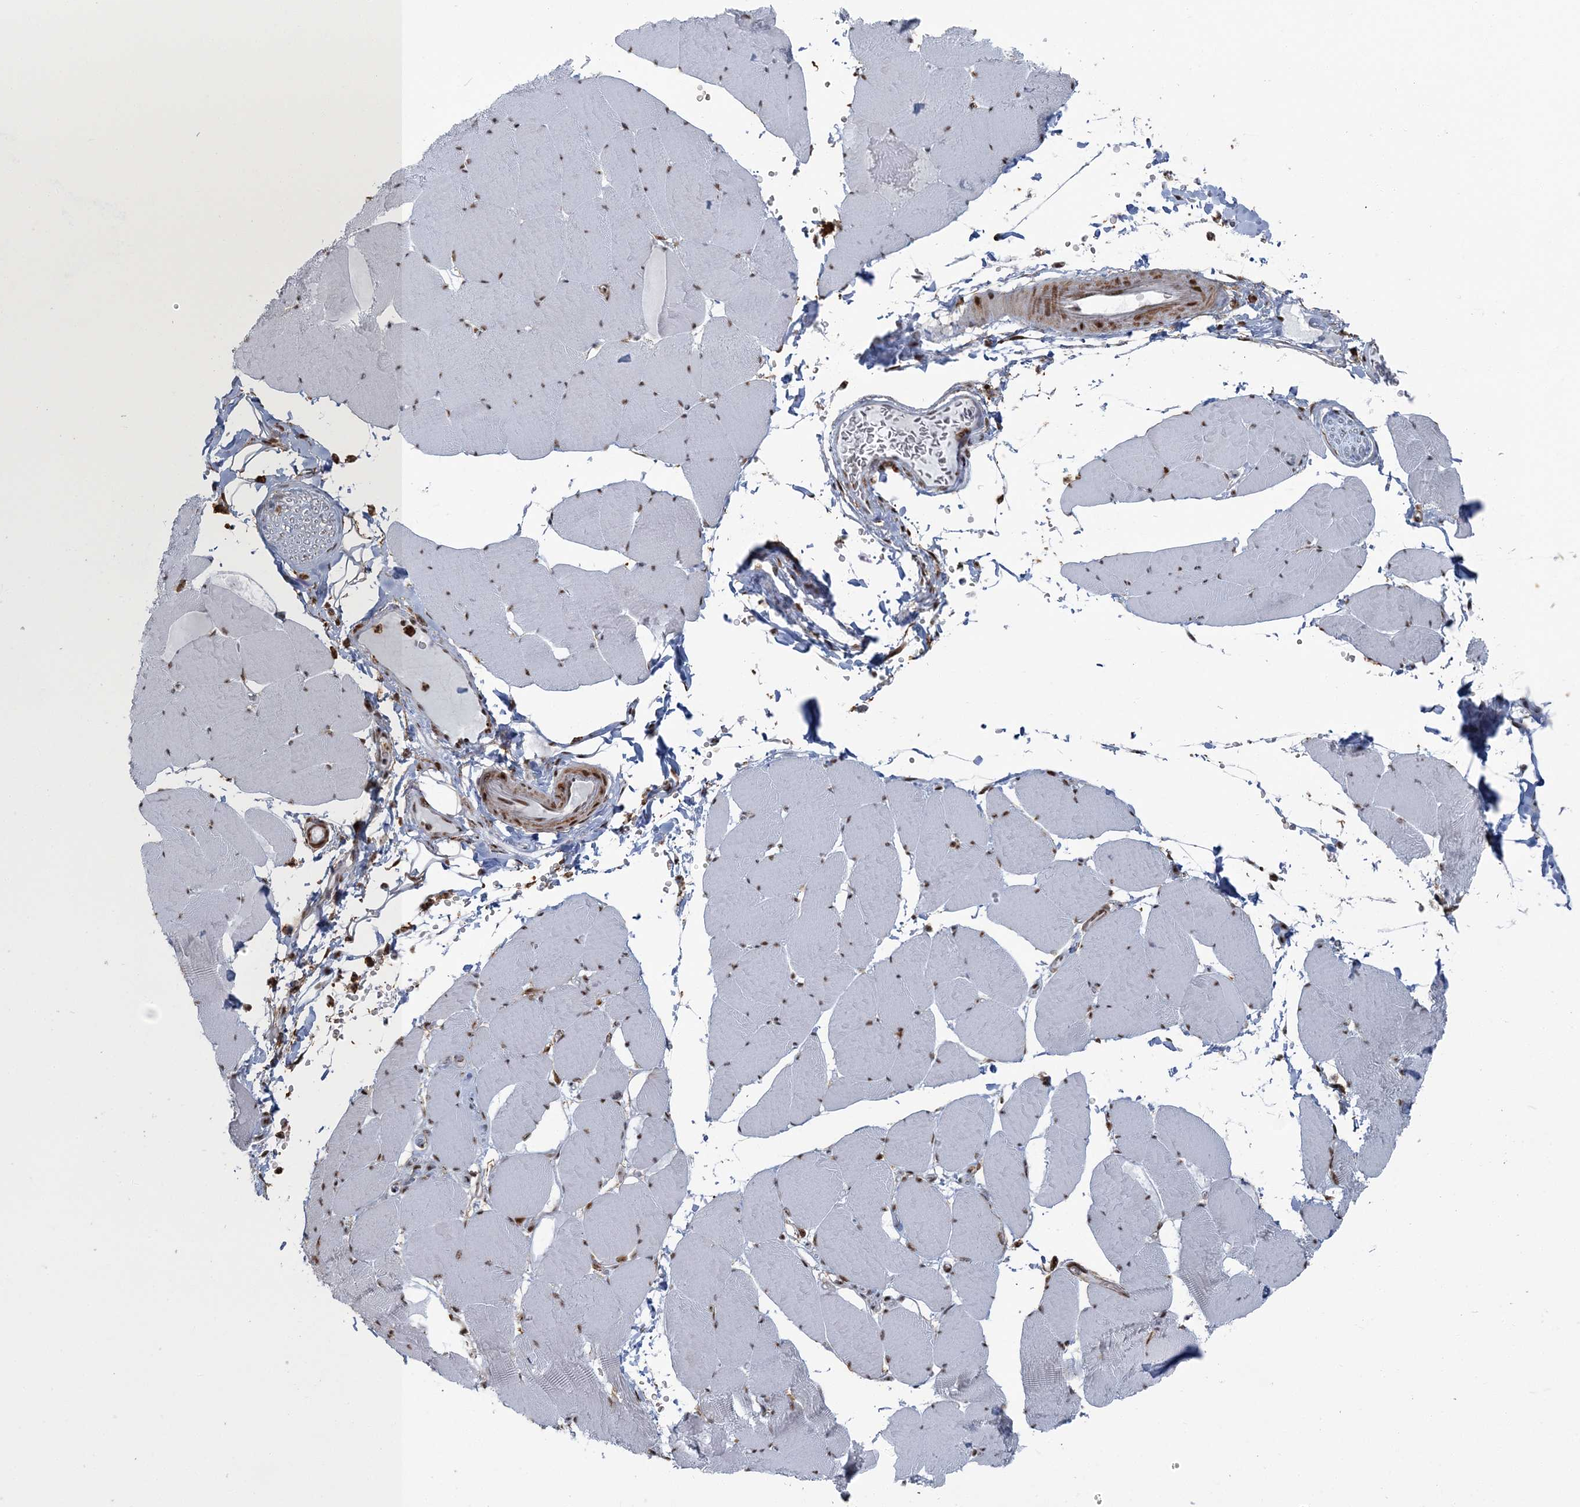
{"staining": {"intensity": "moderate", "quantity": ">75%", "location": "nuclear"}, "tissue": "skeletal muscle", "cell_type": "Myocytes", "image_type": "normal", "snomed": [{"axis": "morphology", "description": "Normal tissue, NOS"}, {"axis": "topography", "description": "Skeletal muscle"}, {"axis": "topography", "description": "Head-Neck"}], "caption": "An immunohistochemistry image of benign tissue is shown. Protein staining in brown labels moderate nuclear positivity in skeletal muscle within myocytes.", "gene": "DDX46", "patient": {"sex": "male", "age": 66}}